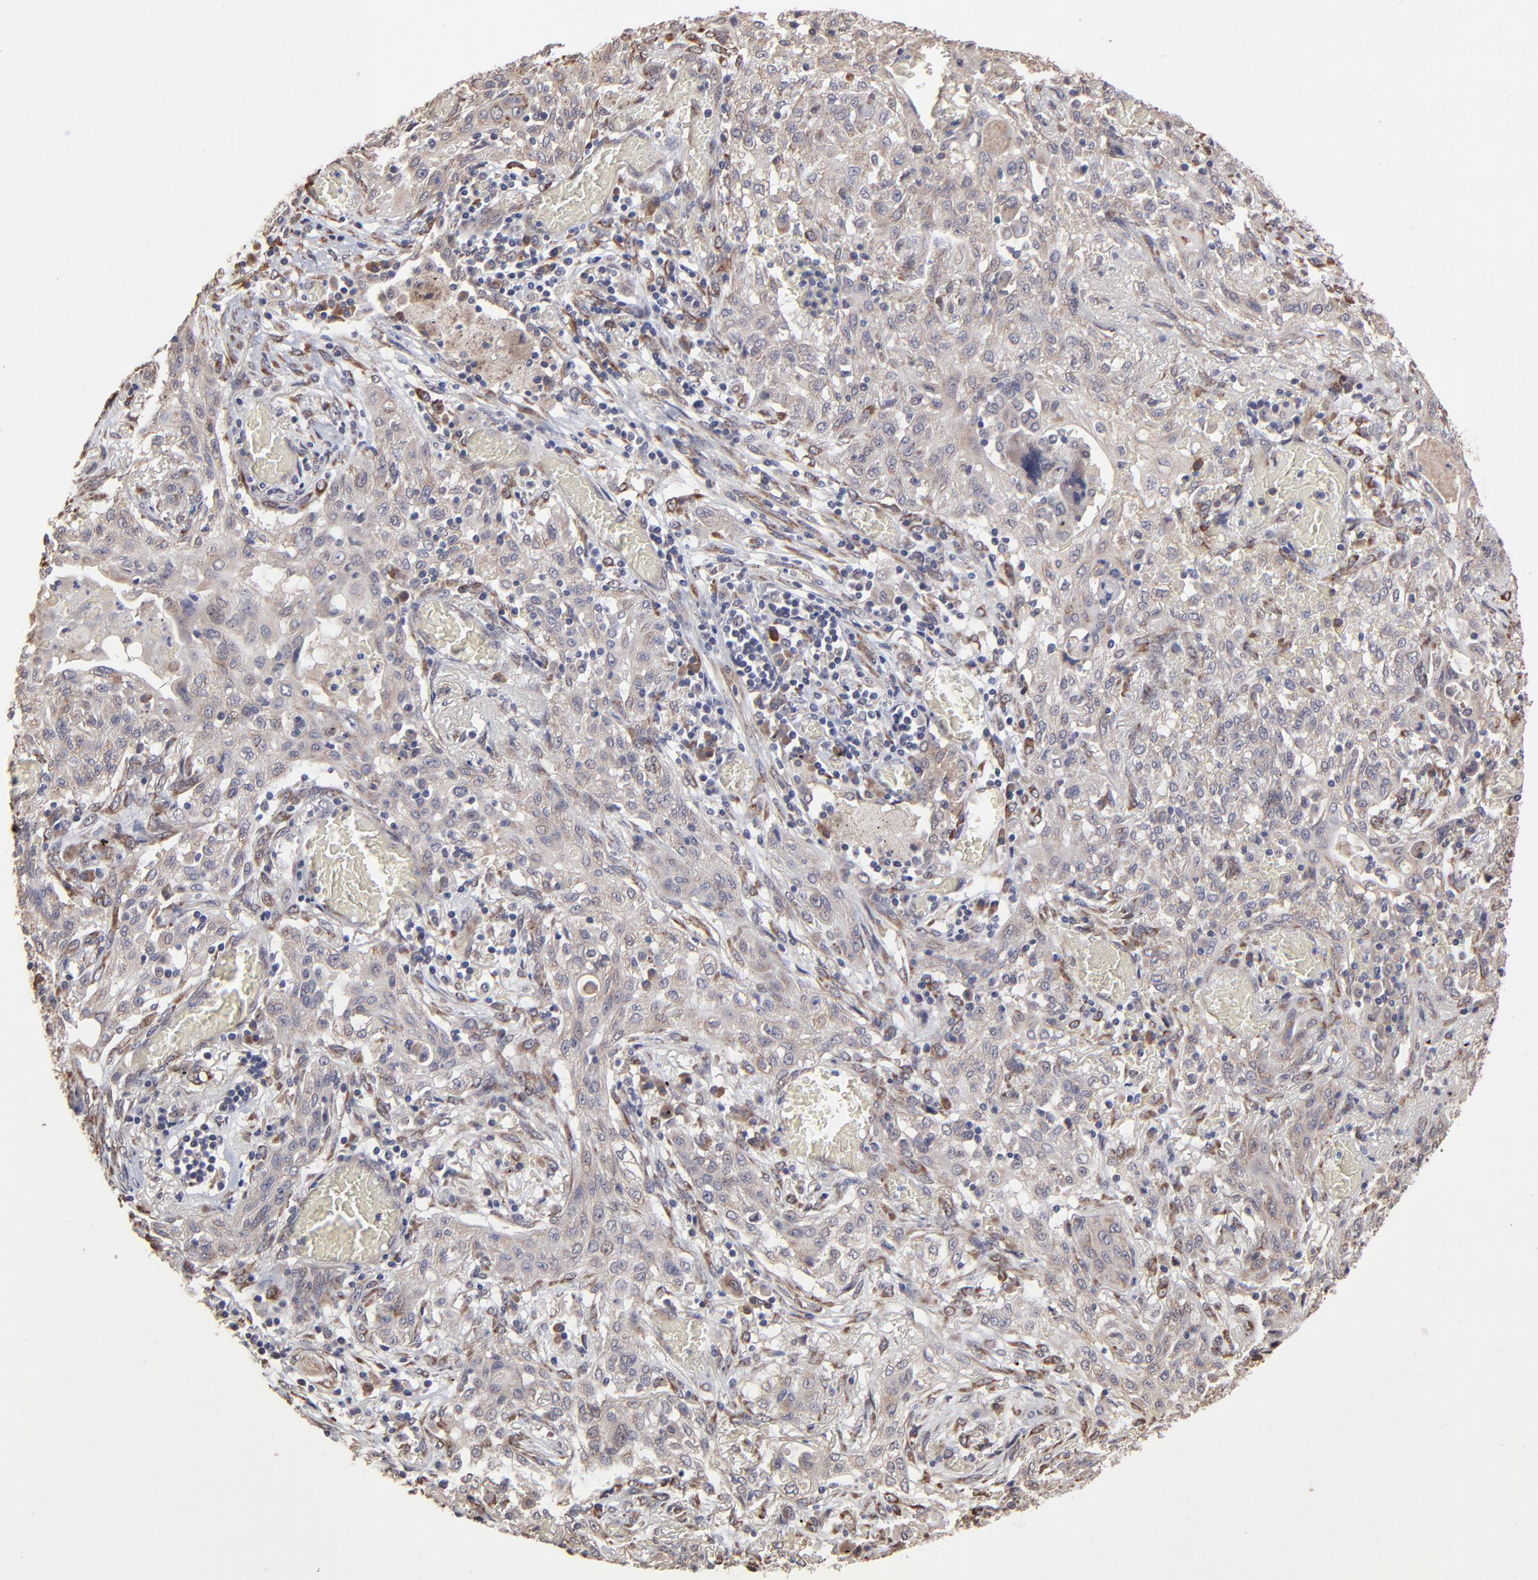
{"staining": {"intensity": "weak", "quantity": ">75%", "location": "cytoplasmic/membranous"}, "tissue": "lung cancer", "cell_type": "Tumor cells", "image_type": "cancer", "snomed": [{"axis": "morphology", "description": "Squamous cell carcinoma, NOS"}, {"axis": "topography", "description": "Lung"}], "caption": "Human lung cancer (squamous cell carcinoma) stained with a brown dye displays weak cytoplasmic/membranous positive expression in approximately >75% of tumor cells.", "gene": "CHL1", "patient": {"sex": "female", "age": 47}}